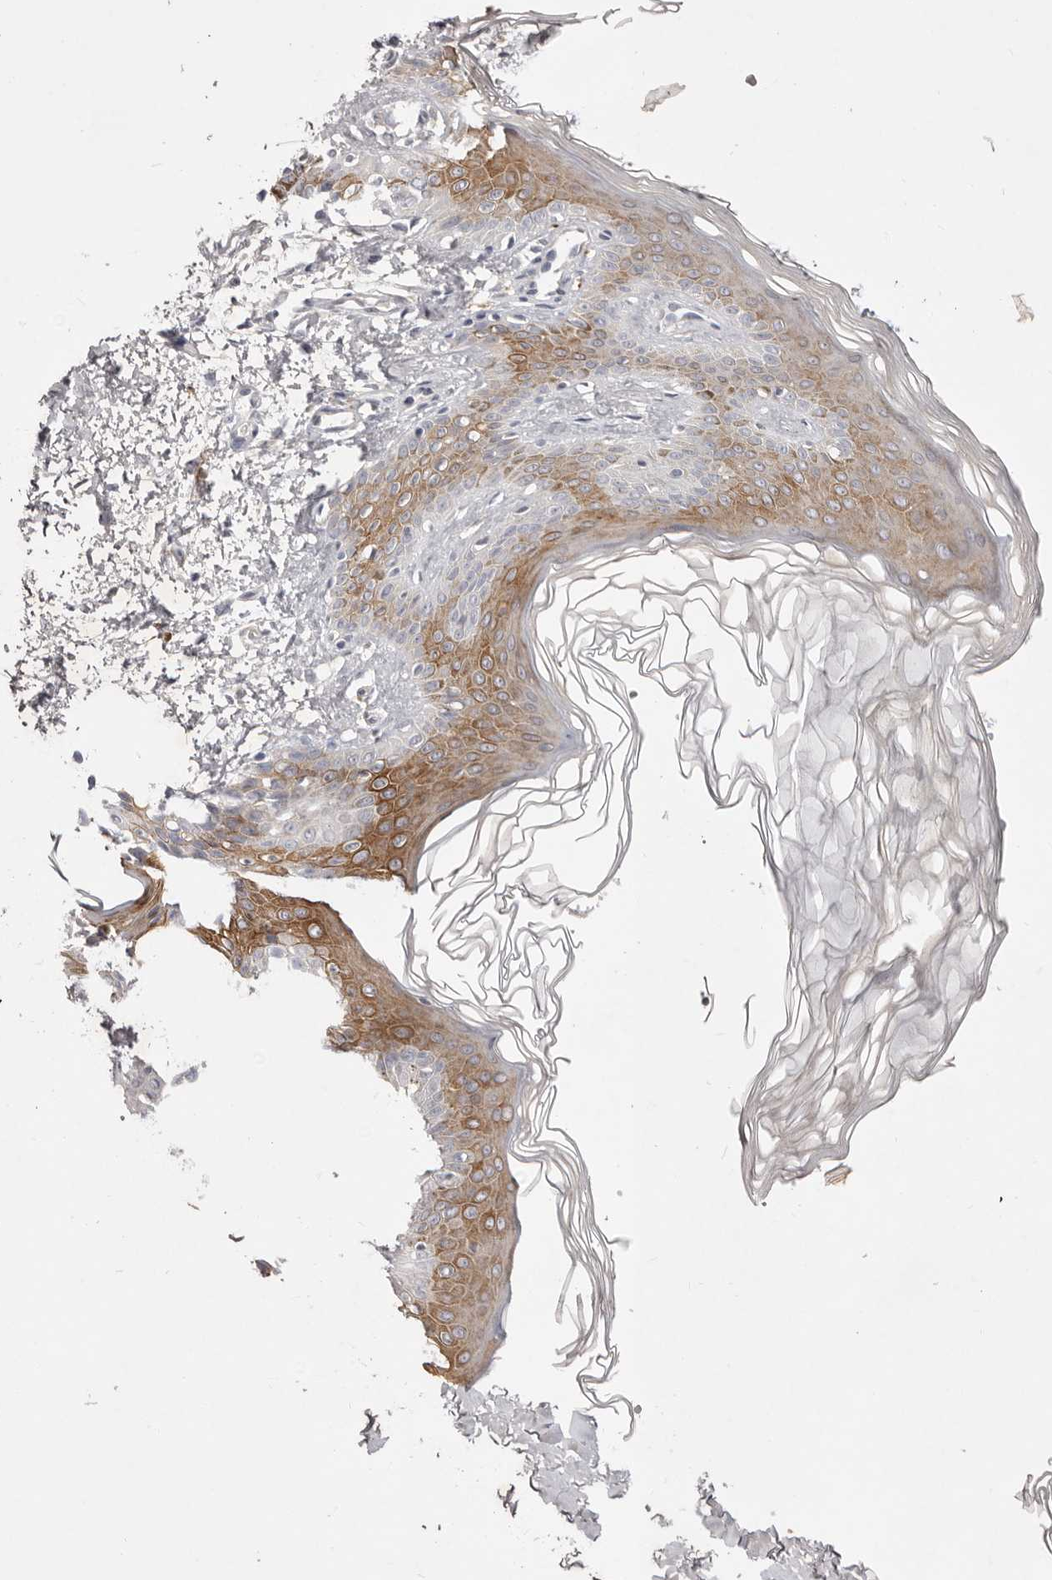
{"staining": {"intensity": "weak", "quantity": ">75%", "location": "cytoplasmic/membranous"}, "tissue": "skin", "cell_type": "Fibroblasts", "image_type": "normal", "snomed": [{"axis": "morphology", "description": "Normal tissue, NOS"}, {"axis": "morphology", "description": "Neoplasm, benign, NOS"}, {"axis": "topography", "description": "Skin"}, {"axis": "topography", "description": "Soft tissue"}], "caption": "This histopathology image displays immunohistochemistry (IHC) staining of normal human skin, with low weak cytoplasmic/membranous staining in approximately >75% of fibroblasts.", "gene": "GPR84", "patient": {"sex": "male", "age": 26}}